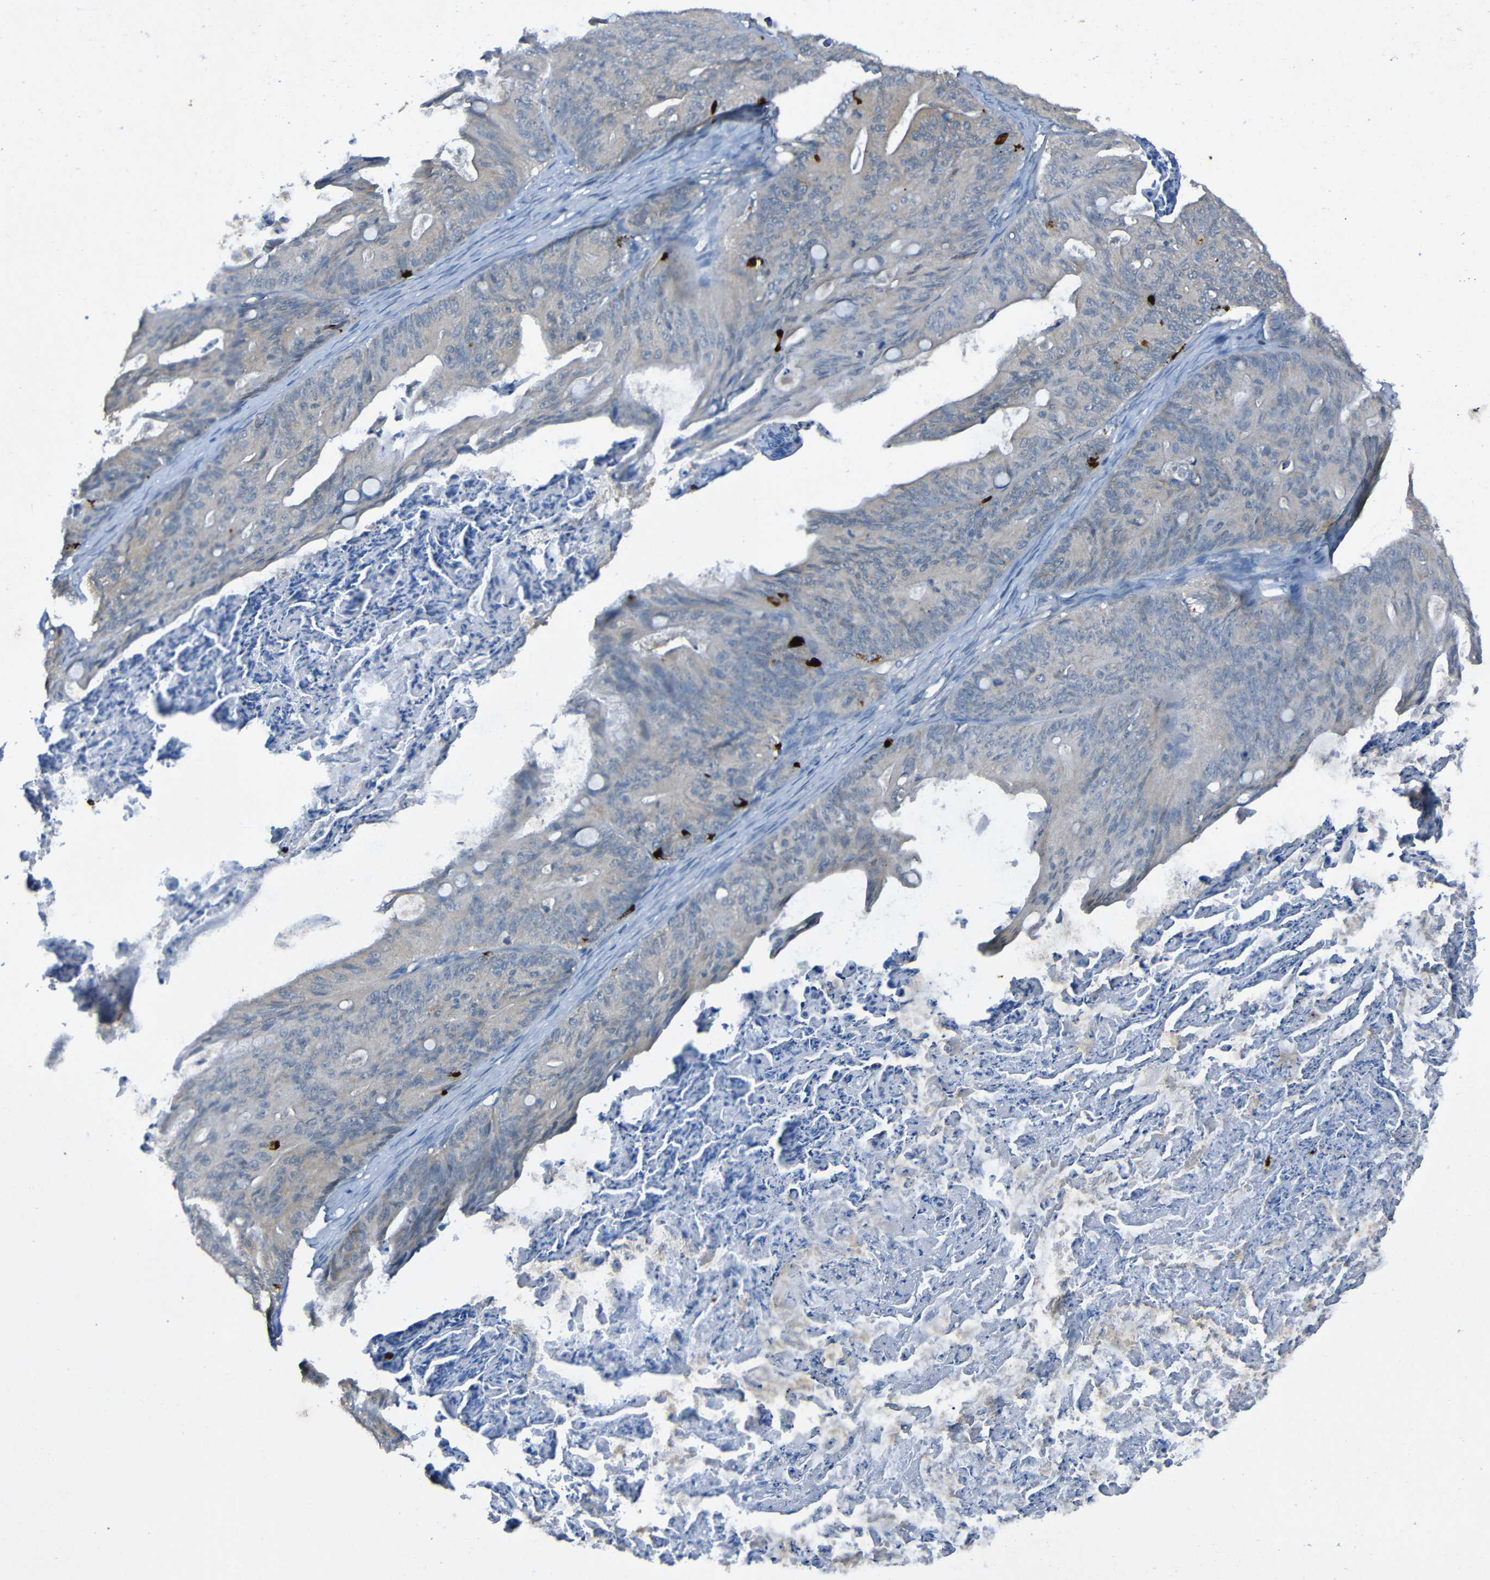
{"staining": {"intensity": "negative", "quantity": "none", "location": "none"}, "tissue": "ovarian cancer", "cell_type": "Tumor cells", "image_type": "cancer", "snomed": [{"axis": "morphology", "description": "Cystadenocarcinoma, mucinous, NOS"}, {"axis": "topography", "description": "Ovary"}], "caption": "Tumor cells show no significant staining in ovarian cancer. (Immunohistochemistry (ihc), brightfield microscopy, high magnification).", "gene": "LRRC70", "patient": {"sex": "female", "age": 37}}